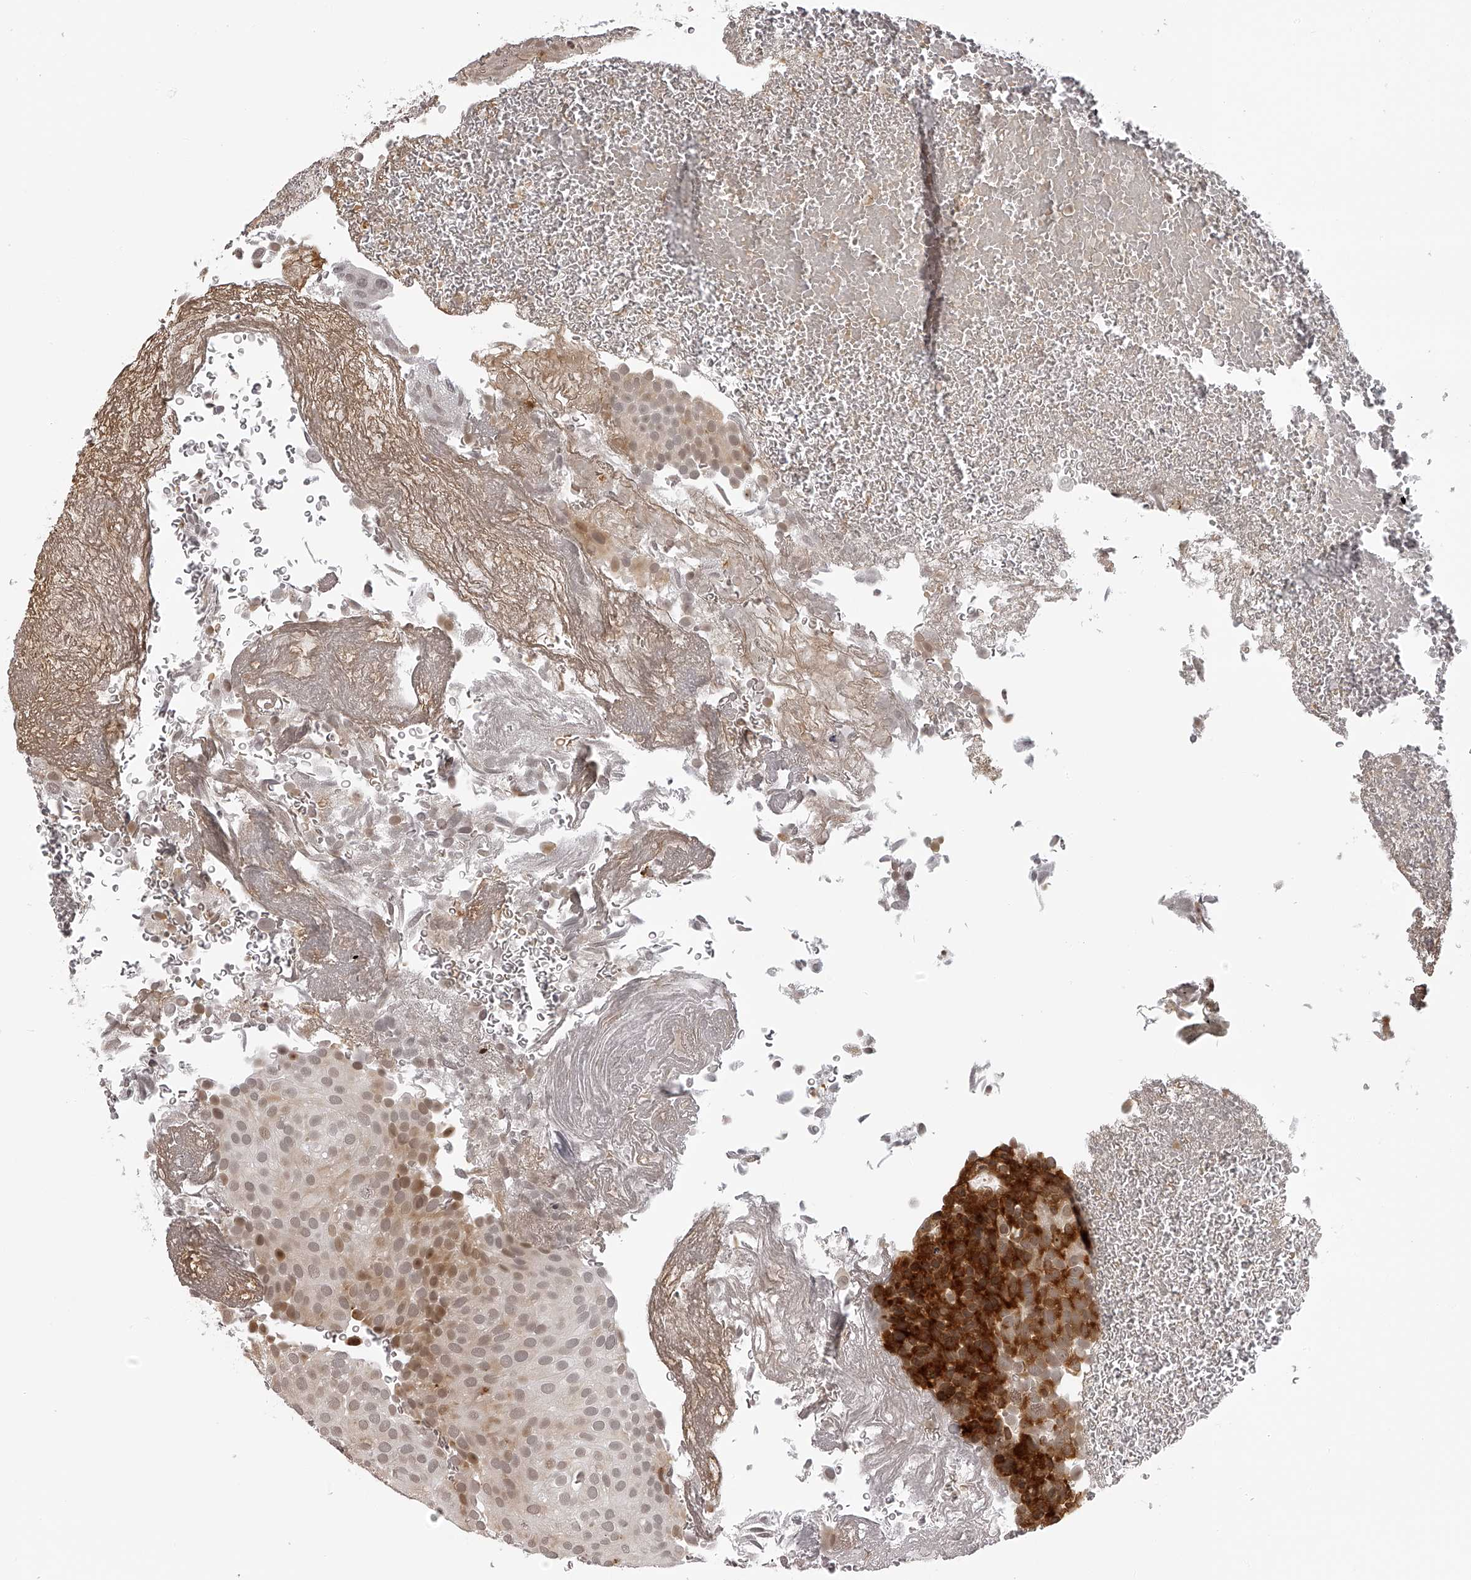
{"staining": {"intensity": "moderate", "quantity": "25%-75%", "location": "nuclear"}, "tissue": "urothelial cancer", "cell_type": "Tumor cells", "image_type": "cancer", "snomed": [{"axis": "morphology", "description": "Urothelial carcinoma, Low grade"}, {"axis": "topography", "description": "Urinary bladder"}], "caption": "Immunohistochemistry histopathology image of urothelial carcinoma (low-grade) stained for a protein (brown), which displays medium levels of moderate nuclear expression in about 25%-75% of tumor cells.", "gene": "ODF2L", "patient": {"sex": "male", "age": 78}}